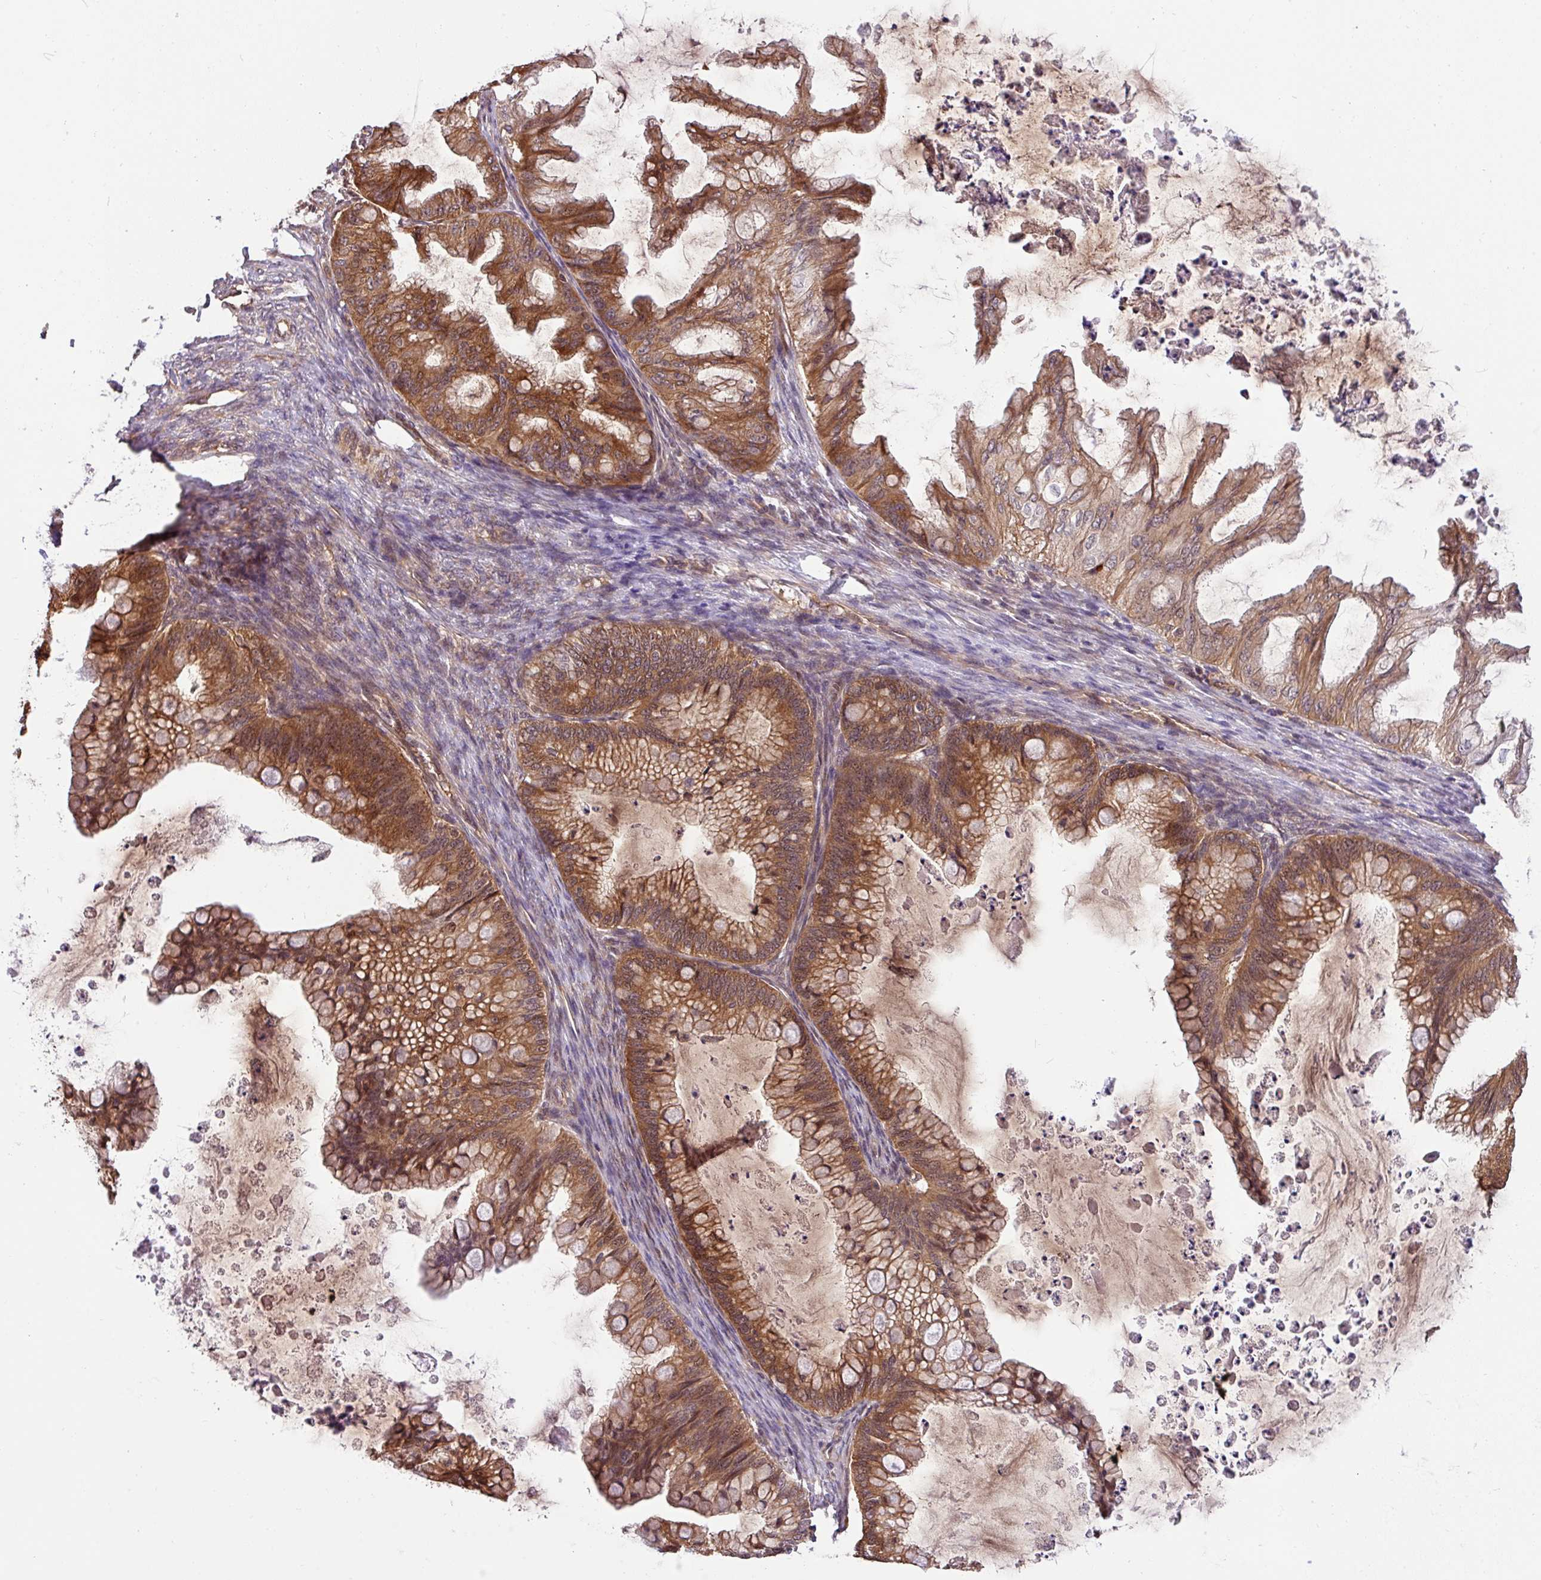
{"staining": {"intensity": "moderate", "quantity": ">75%", "location": "cytoplasmic/membranous,nuclear"}, "tissue": "ovarian cancer", "cell_type": "Tumor cells", "image_type": "cancer", "snomed": [{"axis": "morphology", "description": "Cystadenocarcinoma, mucinous, NOS"}, {"axis": "topography", "description": "Ovary"}], "caption": "This histopathology image exhibits IHC staining of ovarian cancer, with medium moderate cytoplasmic/membranous and nuclear staining in about >75% of tumor cells.", "gene": "SHB", "patient": {"sex": "female", "age": 35}}